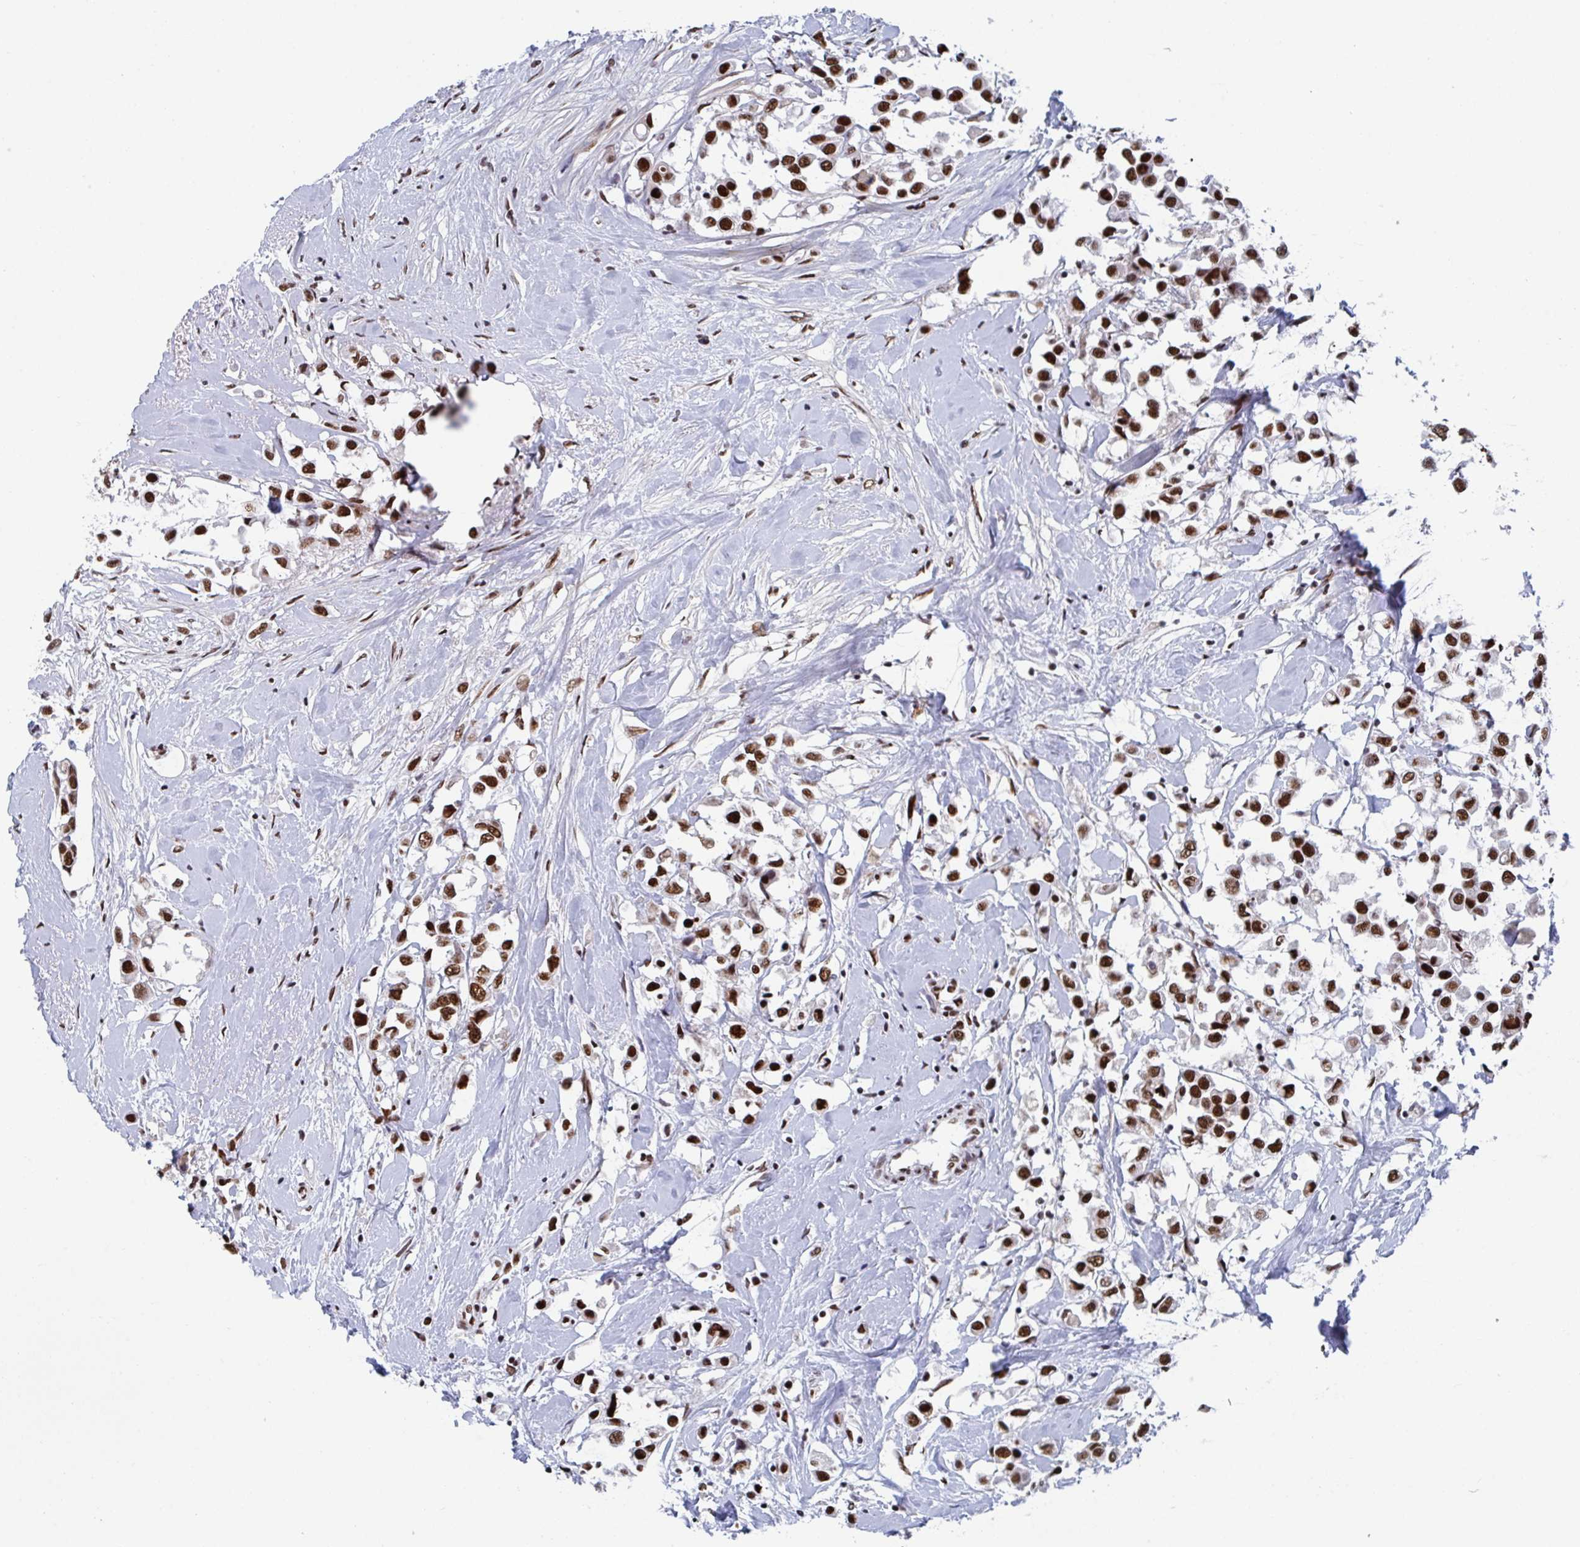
{"staining": {"intensity": "strong", "quantity": ">75%", "location": "nuclear"}, "tissue": "breast cancer", "cell_type": "Tumor cells", "image_type": "cancer", "snomed": [{"axis": "morphology", "description": "Duct carcinoma"}, {"axis": "topography", "description": "Breast"}], "caption": "High-magnification brightfield microscopy of breast infiltrating ductal carcinoma stained with DAB (brown) and counterstained with hematoxylin (blue). tumor cells exhibit strong nuclear expression is identified in about>75% of cells.", "gene": "ZNF607", "patient": {"sex": "female", "age": 61}}